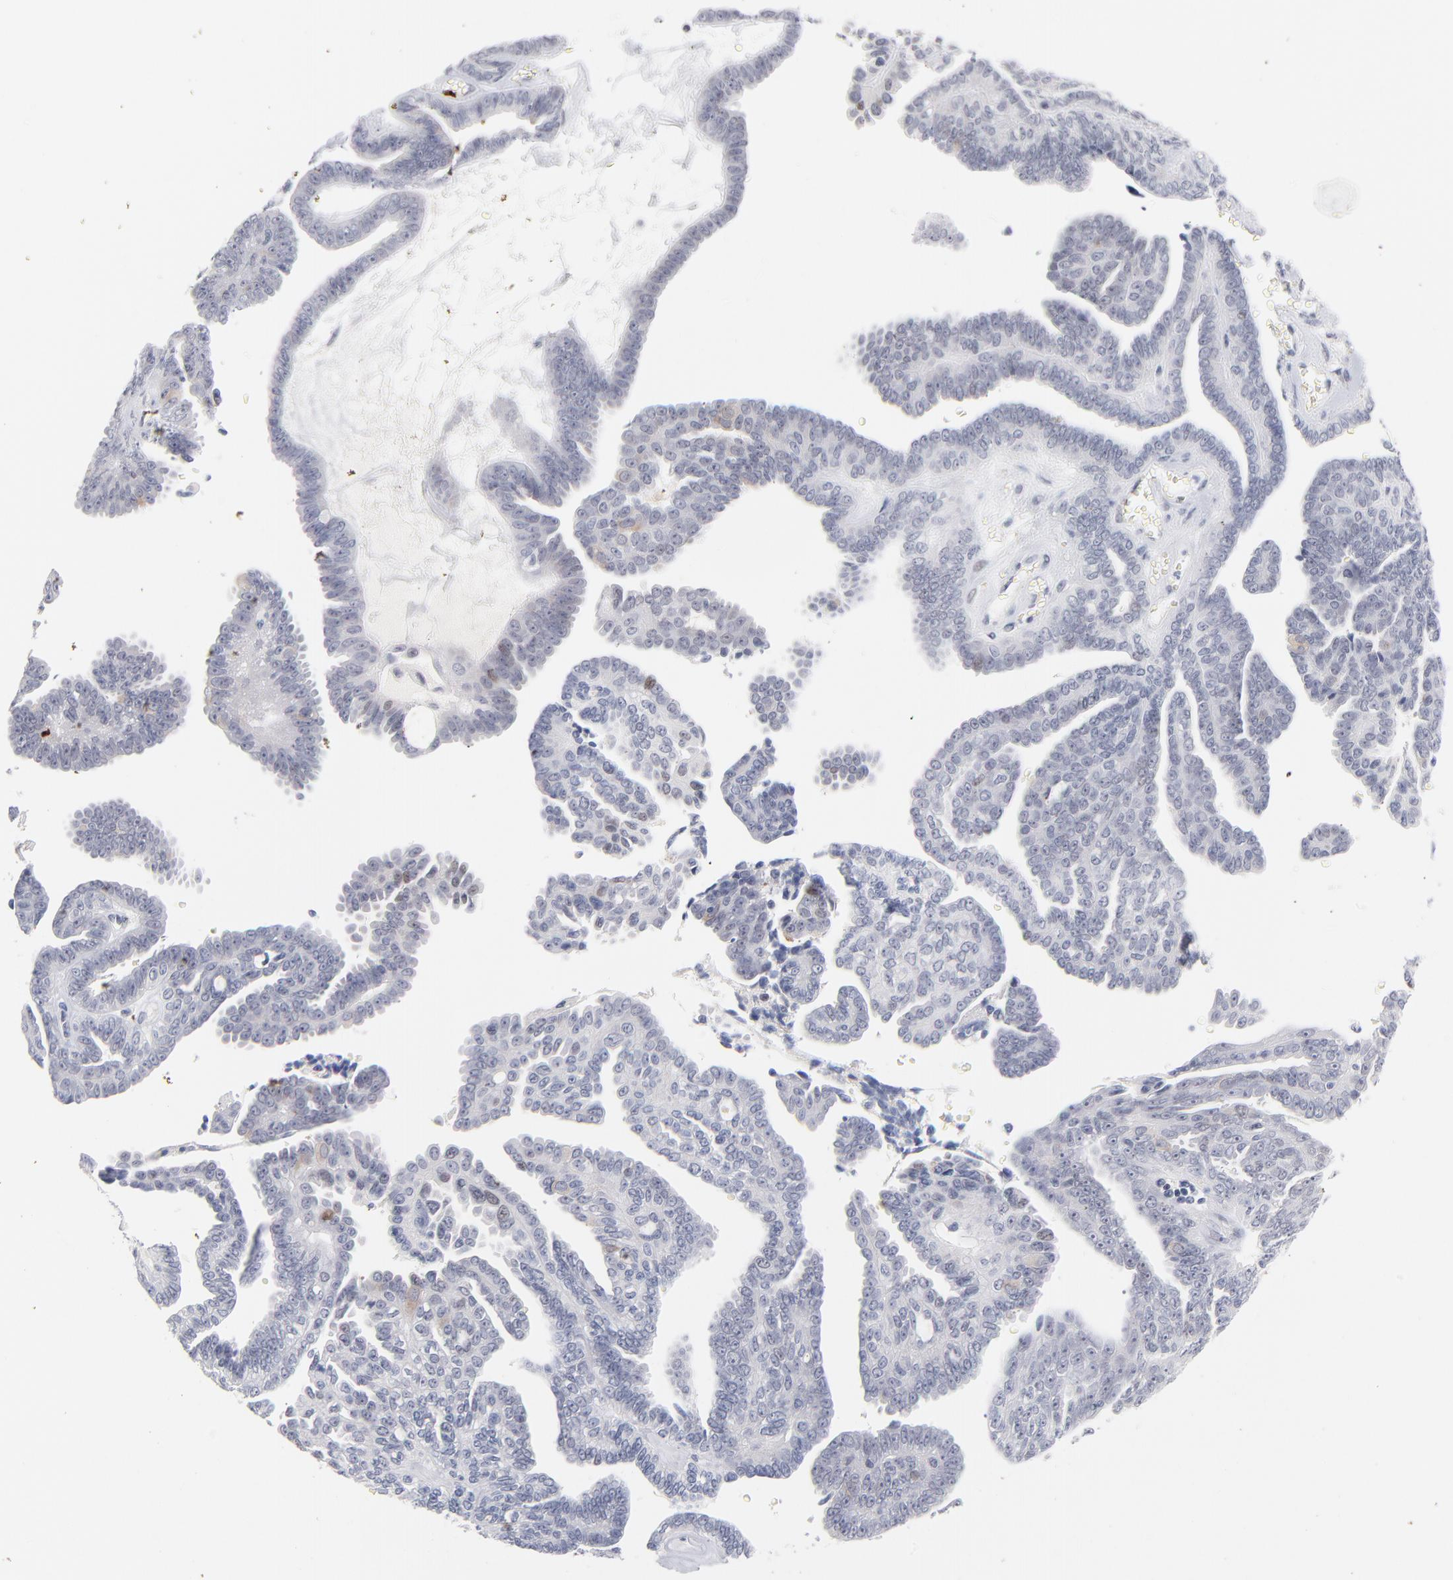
{"staining": {"intensity": "negative", "quantity": "none", "location": "none"}, "tissue": "ovarian cancer", "cell_type": "Tumor cells", "image_type": "cancer", "snomed": [{"axis": "morphology", "description": "Cystadenocarcinoma, serous, NOS"}, {"axis": "topography", "description": "Ovary"}], "caption": "An immunohistochemistry micrograph of serous cystadenocarcinoma (ovarian) is shown. There is no staining in tumor cells of serous cystadenocarcinoma (ovarian).", "gene": "PARP1", "patient": {"sex": "female", "age": 71}}